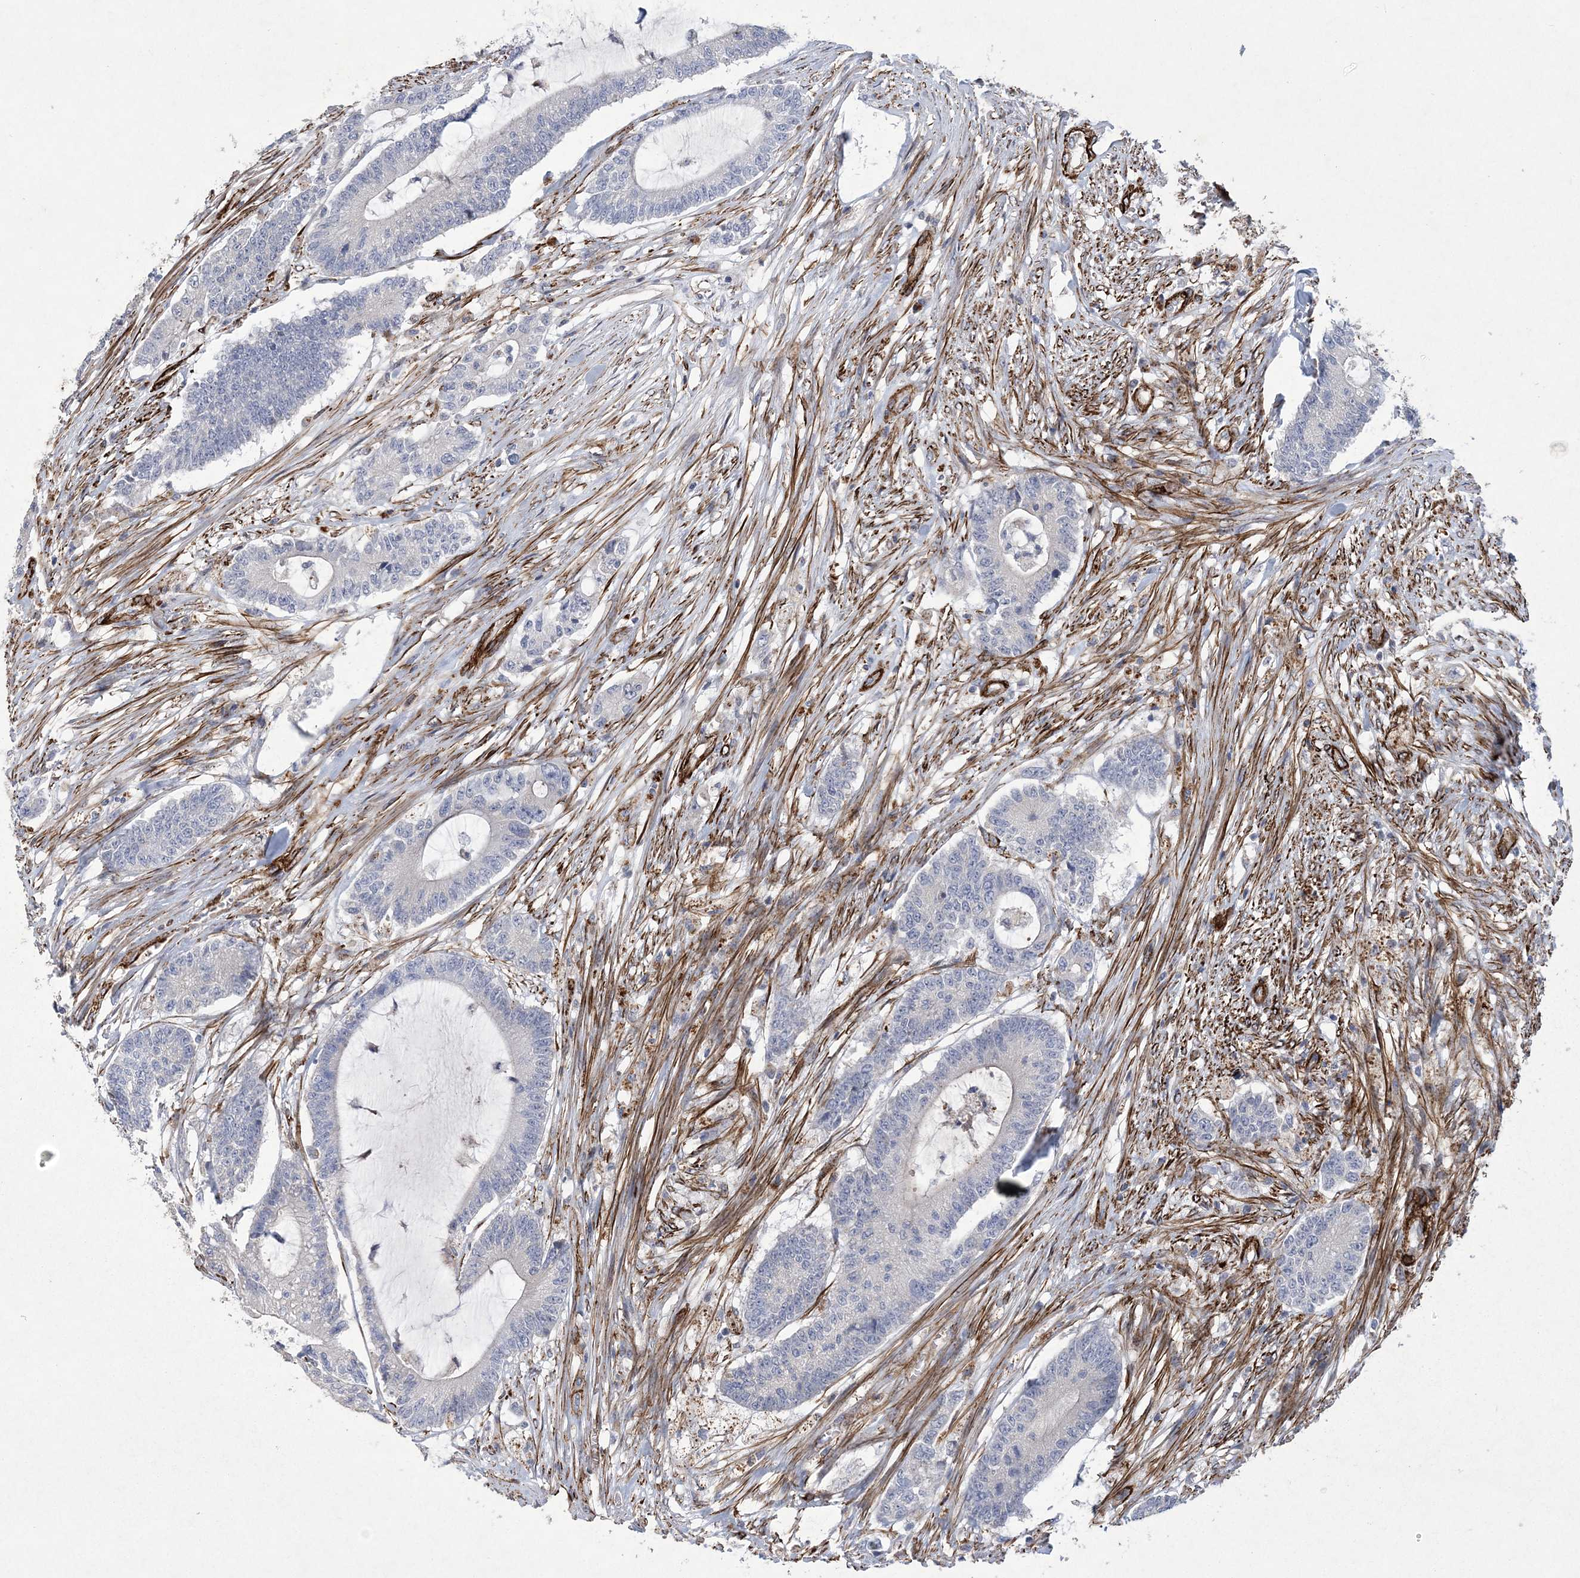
{"staining": {"intensity": "negative", "quantity": "none", "location": "none"}, "tissue": "colorectal cancer", "cell_type": "Tumor cells", "image_type": "cancer", "snomed": [{"axis": "morphology", "description": "Adenocarcinoma, NOS"}, {"axis": "topography", "description": "Colon"}], "caption": "Immunohistochemistry of colorectal cancer (adenocarcinoma) reveals no expression in tumor cells. (DAB (3,3'-diaminobenzidine) immunohistochemistry, high magnification).", "gene": "ARSJ", "patient": {"sex": "female", "age": 84}}